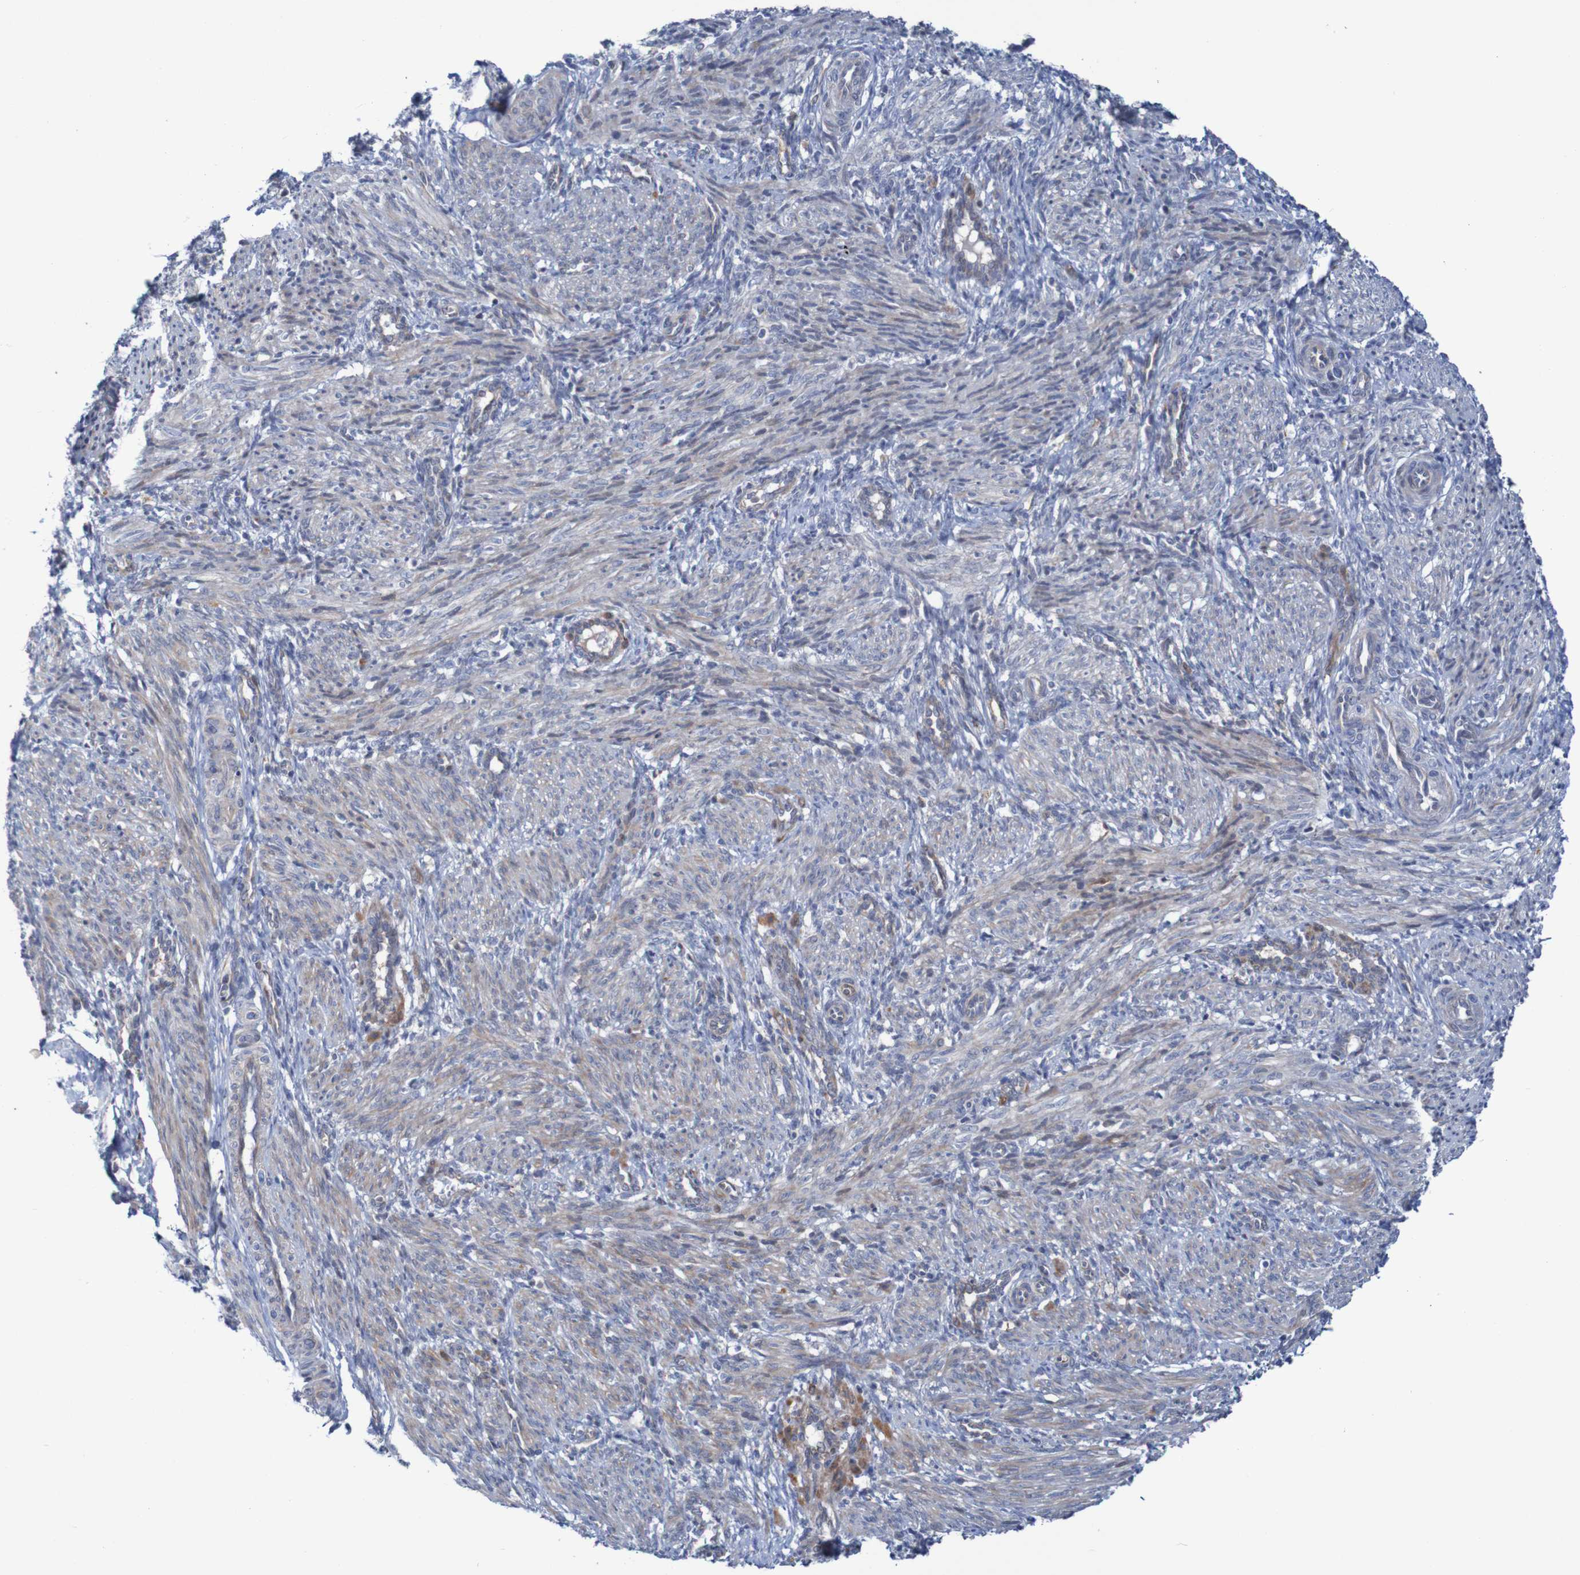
{"staining": {"intensity": "moderate", "quantity": "25%-75%", "location": "cytoplasmic/membranous"}, "tissue": "smooth muscle", "cell_type": "Smooth muscle cells", "image_type": "normal", "snomed": [{"axis": "morphology", "description": "Normal tissue, NOS"}, {"axis": "topography", "description": "Endometrium"}], "caption": "Smooth muscle stained with immunohistochemistry (IHC) displays moderate cytoplasmic/membranous staining in about 25%-75% of smooth muscle cells.", "gene": "ANGPT4", "patient": {"sex": "female", "age": 33}}